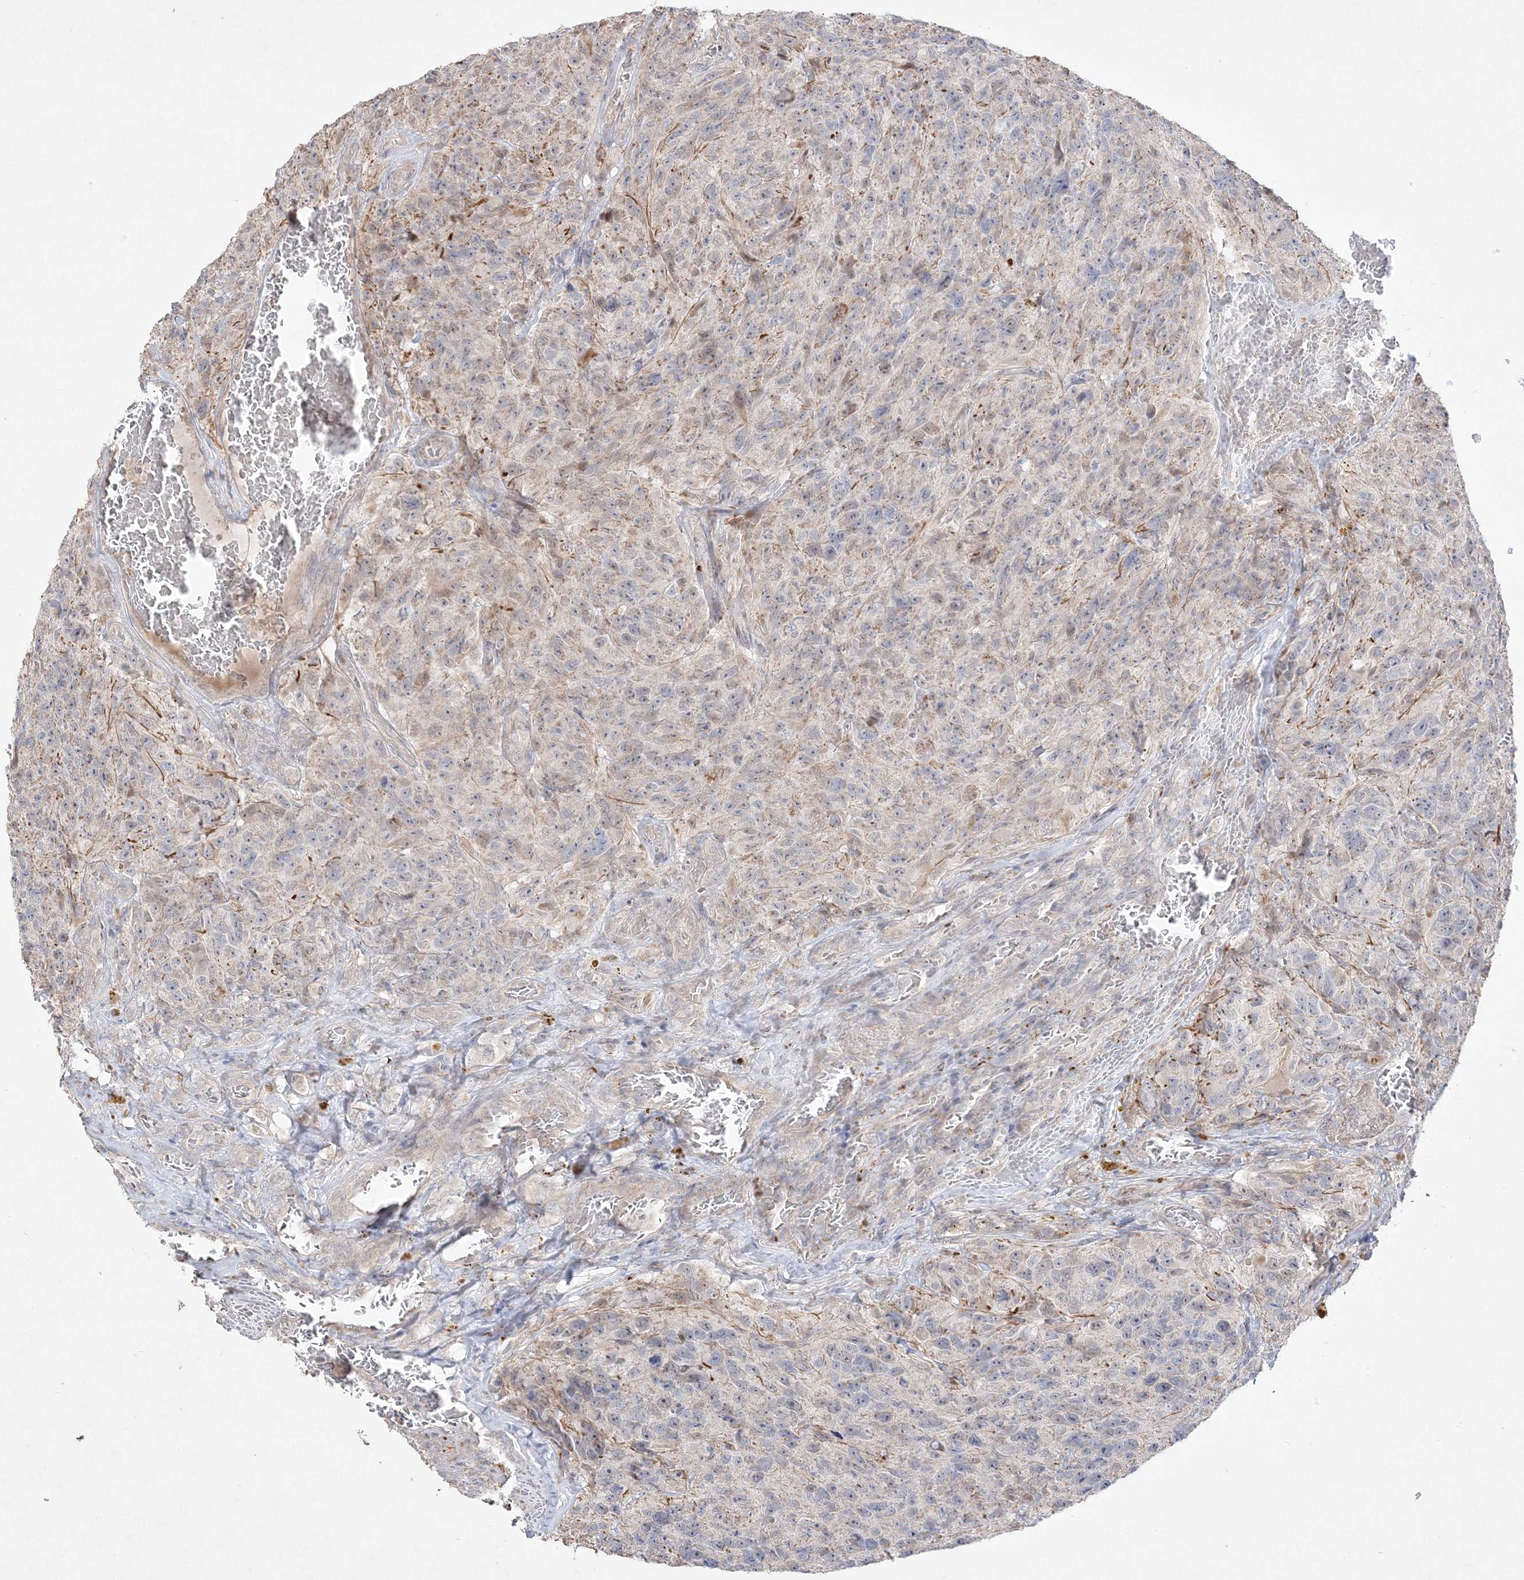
{"staining": {"intensity": "negative", "quantity": "none", "location": "none"}, "tissue": "glioma", "cell_type": "Tumor cells", "image_type": "cancer", "snomed": [{"axis": "morphology", "description": "Glioma, malignant, High grade"}, {"axis": "topography", "description": "Brain"}], "caption": "Micrograph shows no protein positivity in tumor cells of malignant glioma (high-grade) tissue. (DAB (3,3'-diaminobenzidine) immunohistochemistry visualized using brightfield microscopy, high magnification).", "gene": "CLNK", "patient": {"sex": "male", "age": 69}}